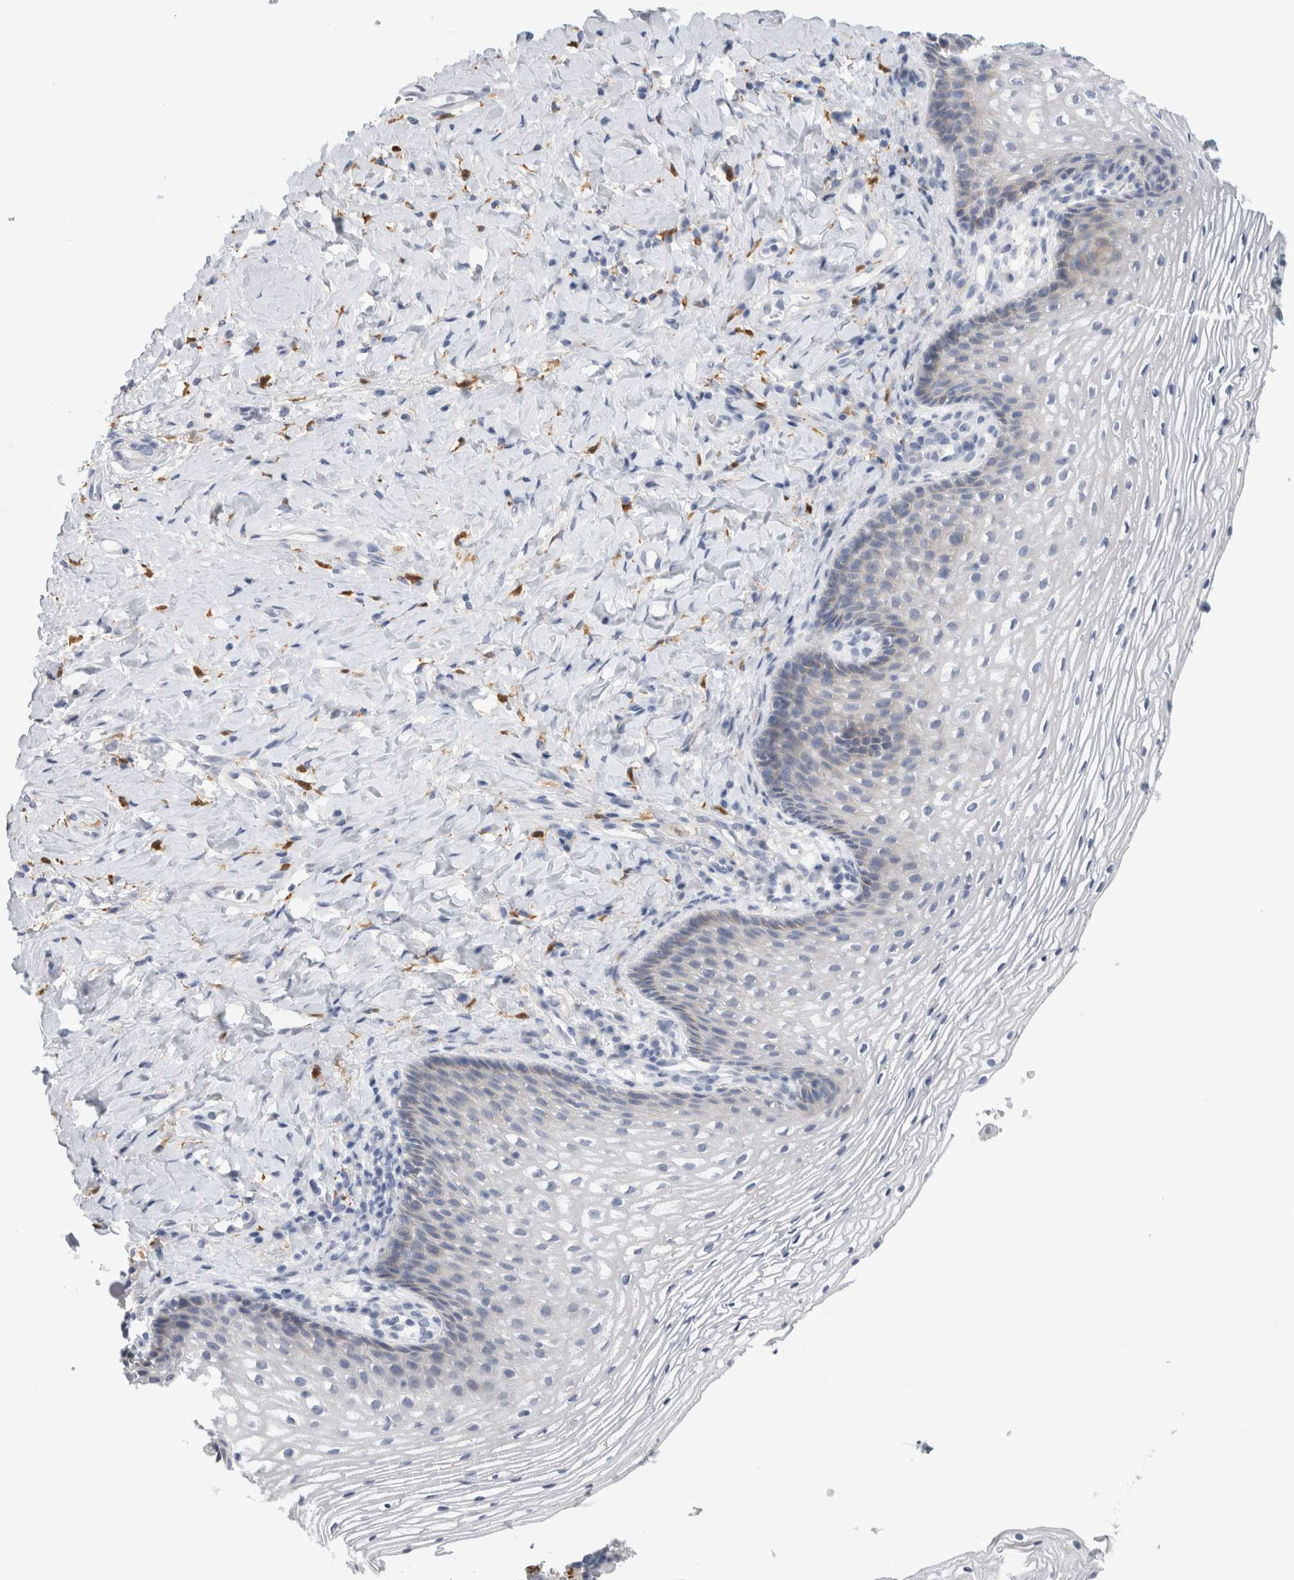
{"staining": {"intensity": "negative", "quantity": "none", "location": "none"}, "tissue": "vagina", "cell_type": "Squamous epithelial cells", "image_type": "normal", "snomed": [{"axis": "morphology", "description": "Normal tissue, NOS"}, {"axis": "topography", "description": "Vagina"}], "caption": "DAB (3,3'-diaminobenzidine) immunohistochemical staining of benign vagina displays no significant positivity in squamous epithelial cells. (Immunohistochemistry, brightfield microscopy, high magnification).", "gene": "SLC20A2", "patient": {"sex": "female", "age": 60}}